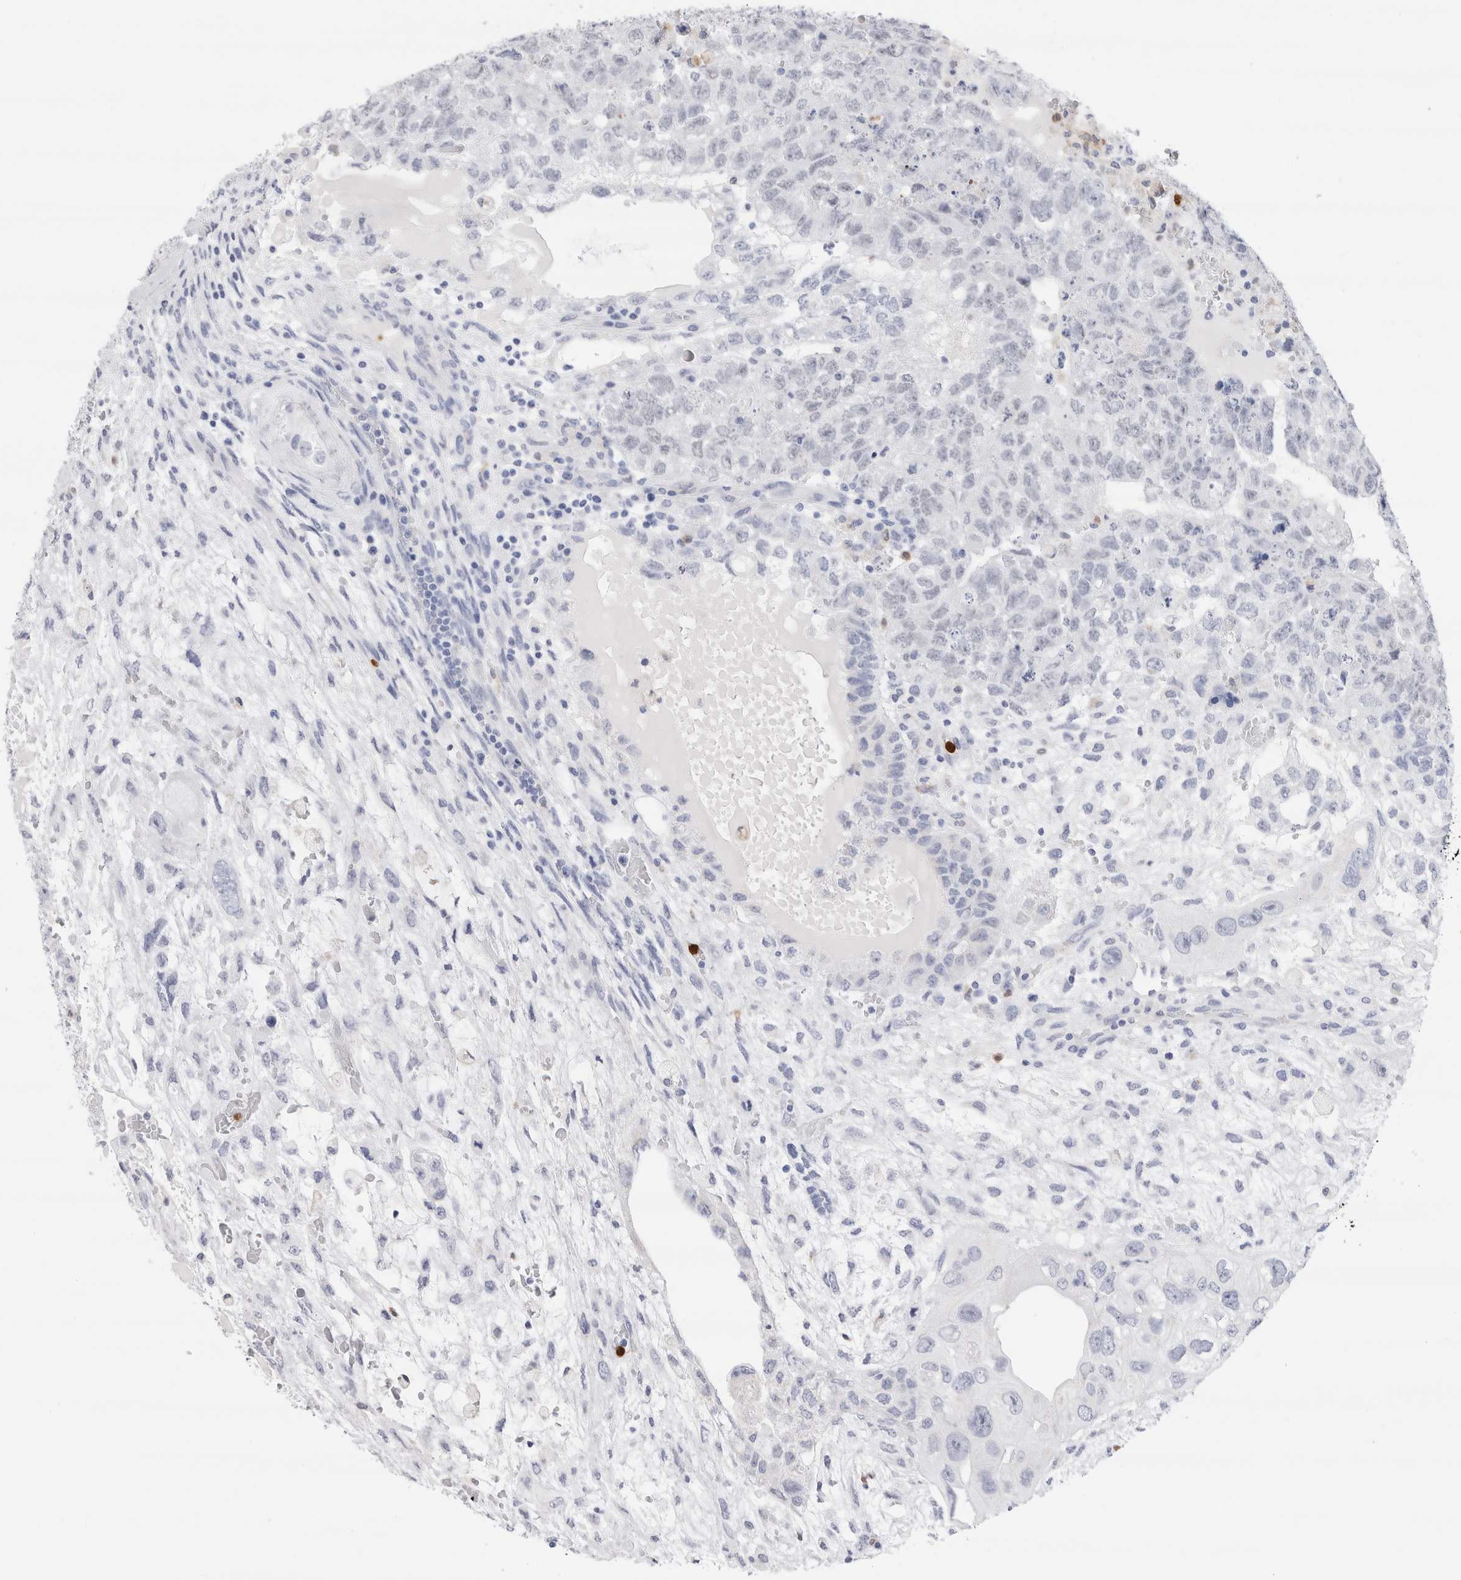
{"staining": {"intensity": "negative", "quantity": "none", "location": "none"}, "tissue": "testis cancer", "cell_type": "Tumor cells", "image_type": "cancer", "snomed": [{"axis": "morphology", "description": "Carcinoma, Embryonal, NOS"}, {"axis": "topography", "description": "Testis"}], "caption": "High power microscopy photomicrograph of an immunohistochemistry (IHC) micrograph of embryonal carcinoma (testis), revealing no significant expression in tumor cells.", "gene": "SLC10A5", "patient": {"sex": "male", "age": 36}}